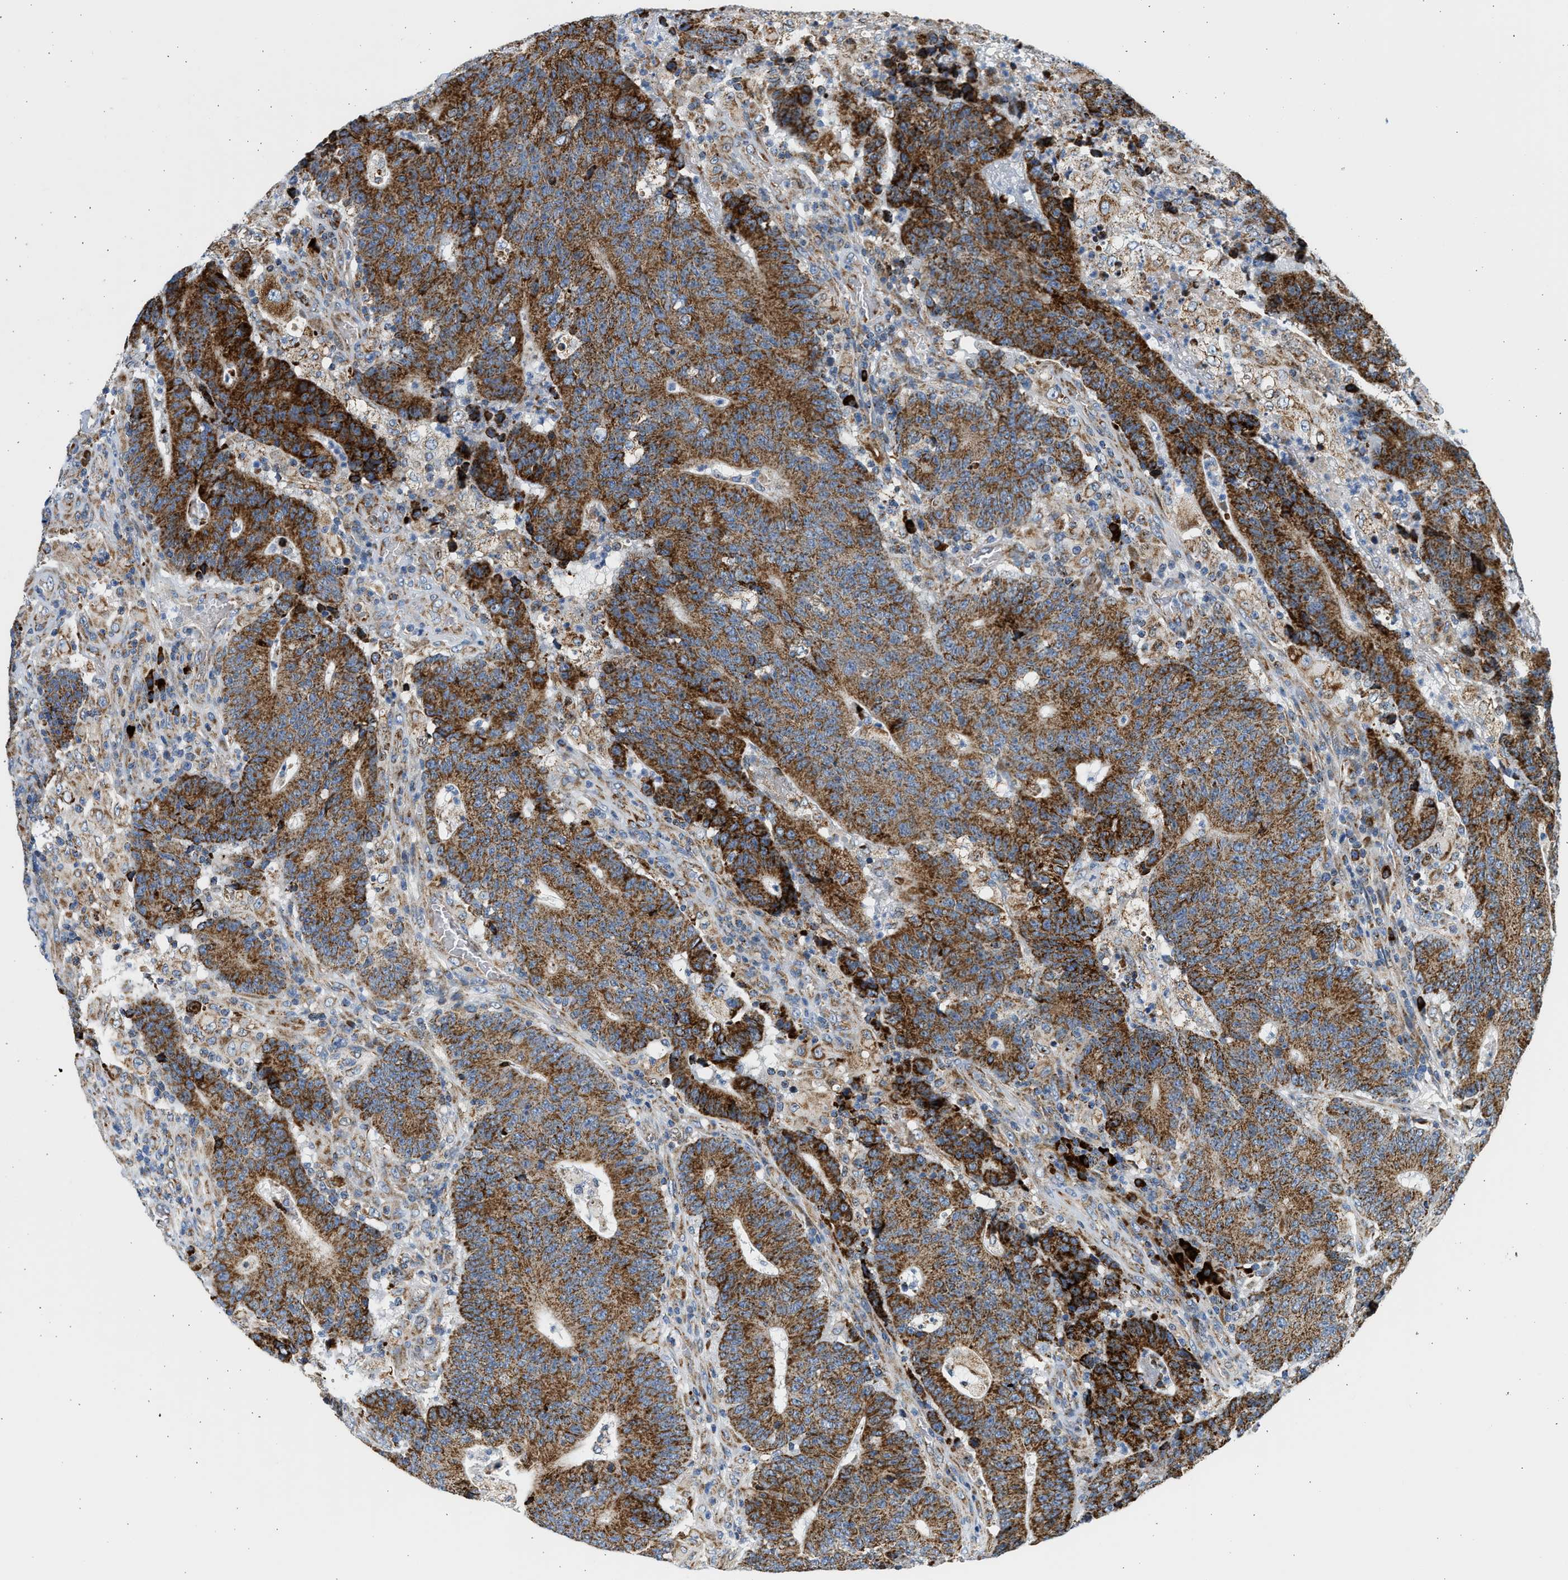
{"staining": {"intensity": "strong", "quantity": ">75%", "location": "cytoplasmic/membranous"}, "tissue": "colorectal cancer", "cell_type": "Tumor cells", "image_type": "cancer", "snomed": [{"axis": "morphology", "description": "Normal tissue, NOS"}, {"axis": "morphology", "description": "Adenocarcinoma, NOS"}, {"axis": "topography", "description": "Colon"}], "caption": "Immunohistochemistry (DAB (3,3'-diaminobenzidine)) staining of adenocarcinoma (colorectal) reveals strong cytoplasmic/membranous protein staining in about >75% of tumor cells. (Brightfield microscopy of DAB IHC at high magnification).", "gene": "KCNMB3", "patient": {"sex": "female", "age": 75}}